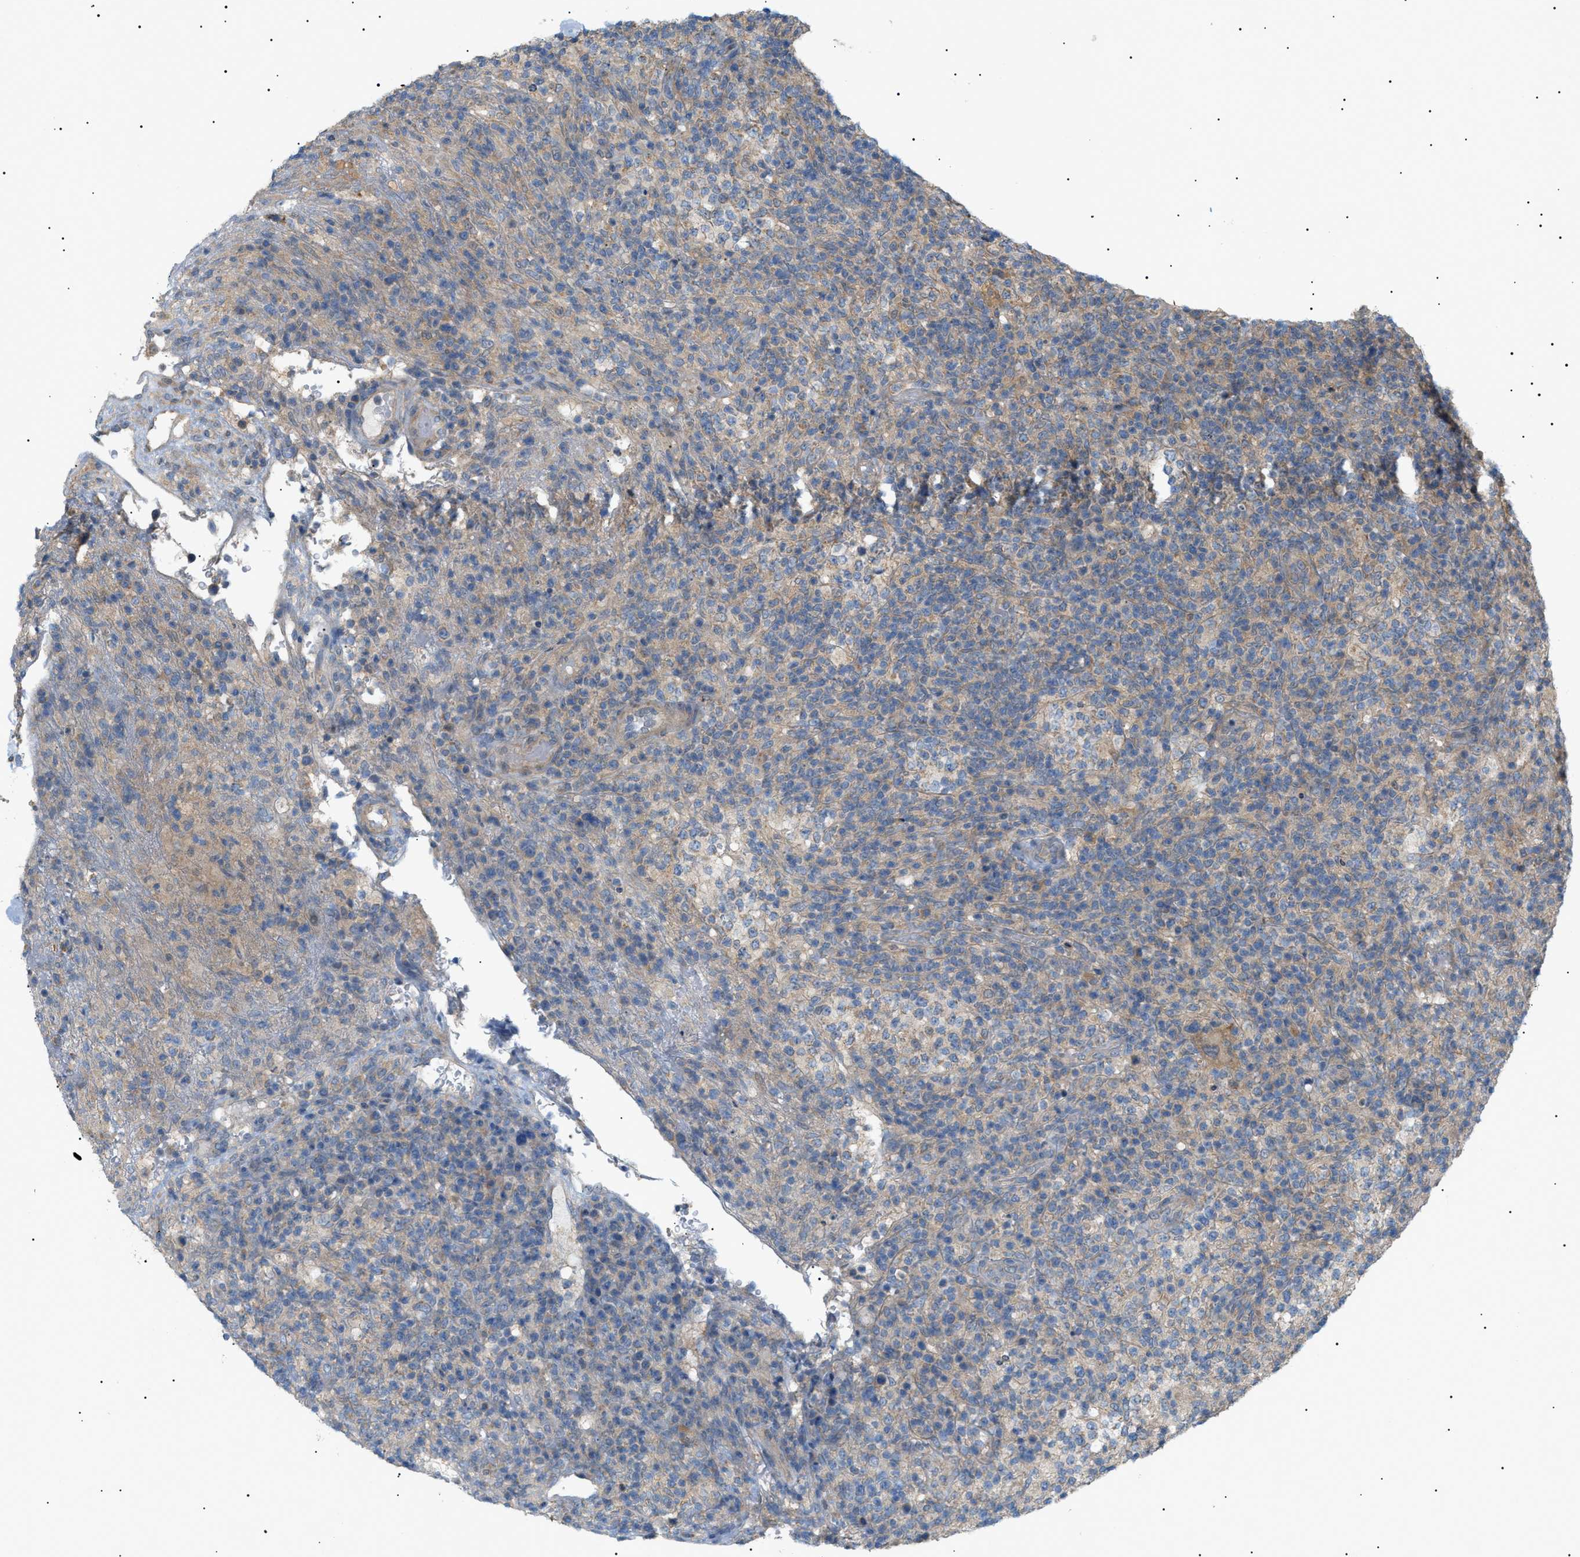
{"staining": {"intensity": "weak", "quantity": "<25%", "location": "cytoplasmic/membranous"}, "tissue": "lymphoma", "cell_type": "Tumor cells", "image_type": "cancer", "snomed": [{"axis": "morphology", "description": "Malignant lymphoma, non-Hodgkin's type, High grade"}, {"axis": "topography", "description": "Lymph node"}], "caption": "IHC image of neoplastic tissue: malignant lymphoma, non-Hodgkin's type (high-grade) stained with DAB shows no significant protein positivity in tumor cells. (IHC, brightfield microscopy, high magnification).", "gene": "IRS2", "patient": {"sex": "female", "age": 76}}